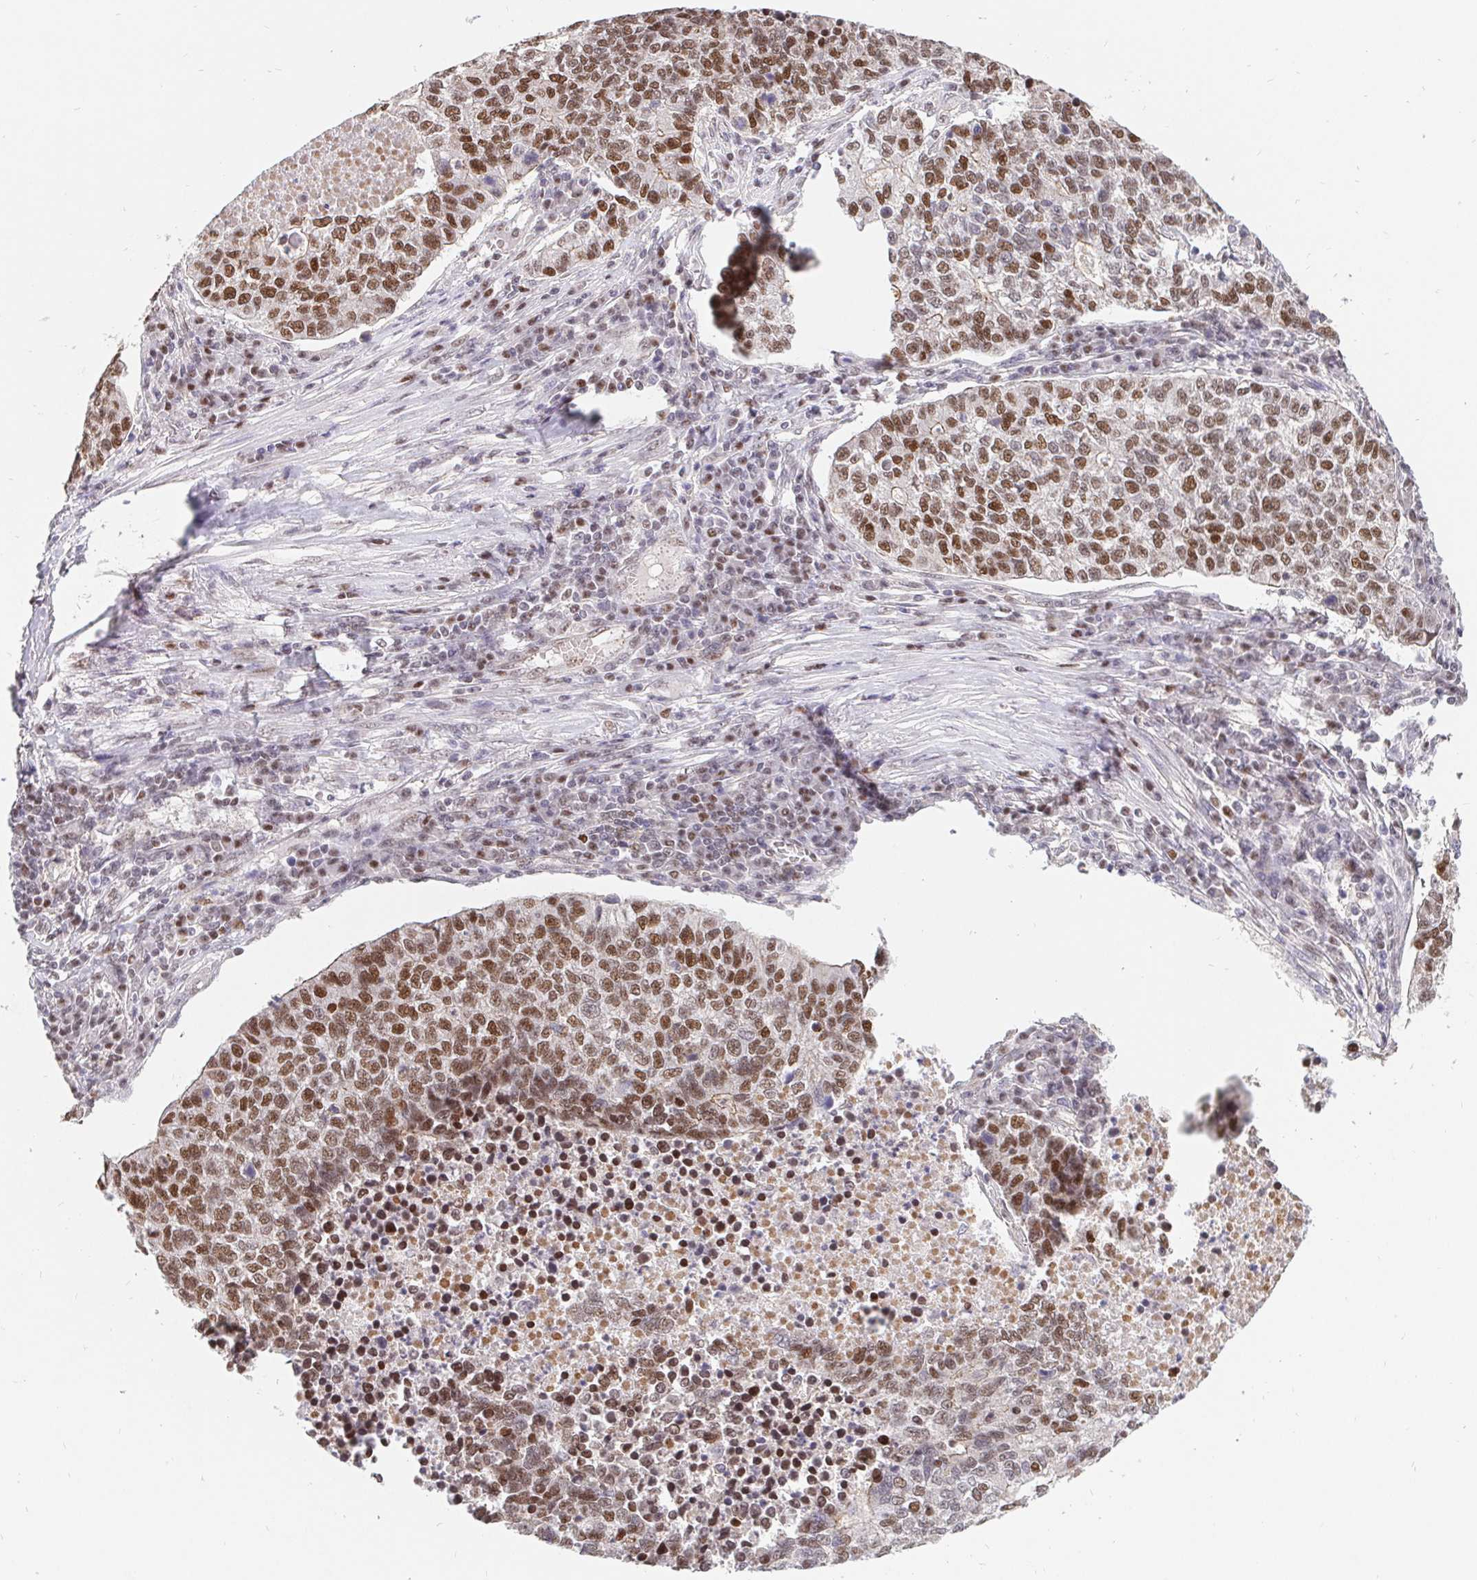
{"staining": {"intensity": "moderate", "quantity": ">75%", "location": "nuclear"}, "tissue": "lung cancer", "cell_type": "Tumor cells", "image_type": "cancer", "snomed": [{"axis": "morphology", "description": "Adenocarcinoma, NOS"}, {"axis": "topography", "description": "Lung"}], "caption": "IHC histopathology image of human lung cancer (adenocarcinoma) stained for a protein (brown), which exhibits medium levels of moderate nuclear positivity in about >75% of tumor cells.", "gene": "POU2F1", "patient": {"sex": "male", "age": 57}}